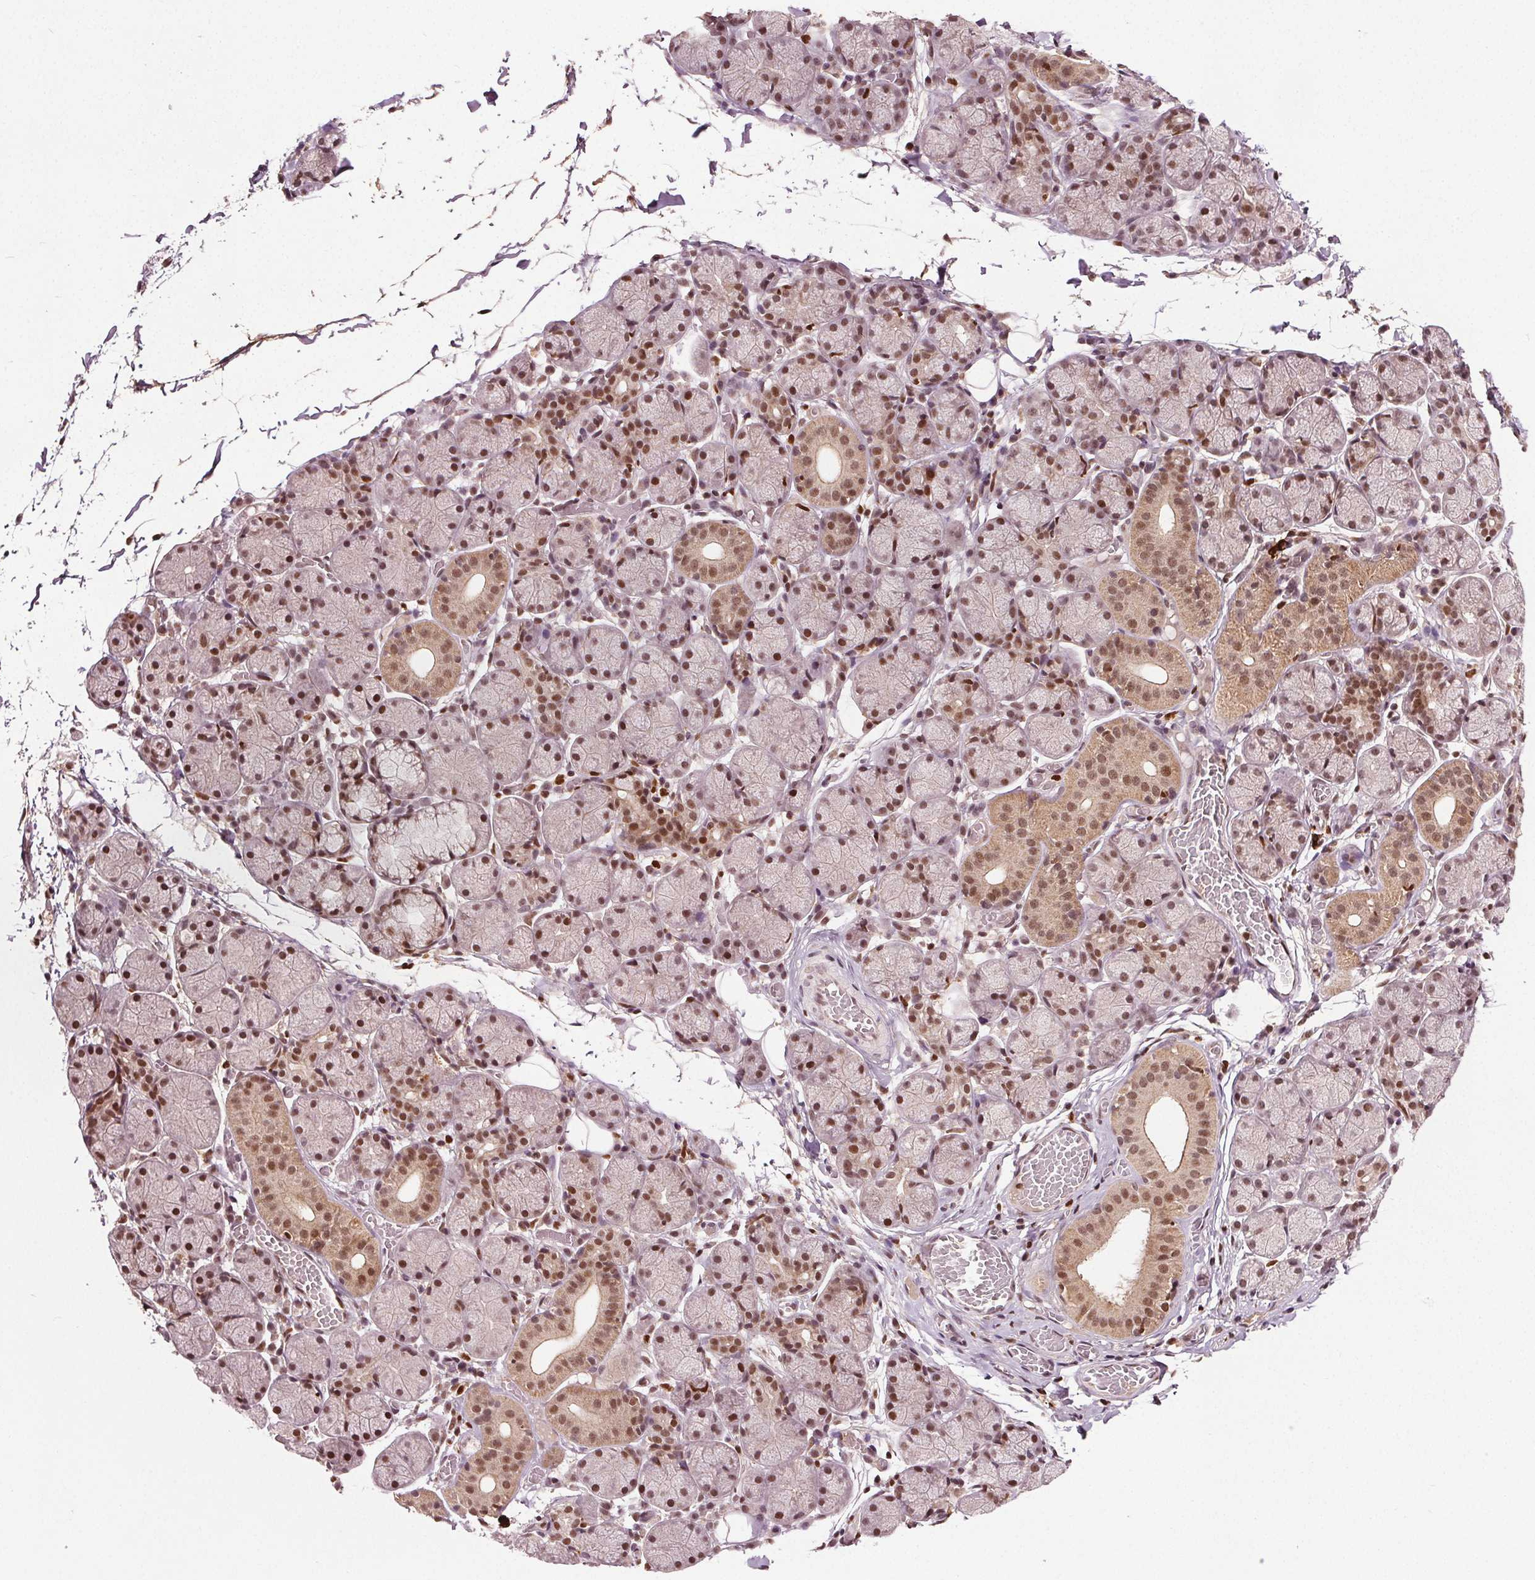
{"staining": {"intensity": "moderate", "quantity": ">75%", "location": "cytoplasmic/membranous,nuclear"}, "tissue": "salivary gland", "cell_type": "Glandular cells", "image_type": "normal", "snomed": [{"axis": "morphology", "description": "Normal tissue, NOS"}, {"axis": "topography", "description": "Salivary gland"}], "caption": "Salivary gland stained with immunohistochemistry displays moderate cytoplasmic/membranous,nuclear staining in about >75% of glandular cells. (IHC, brightfield microscopy, high magnification).", "gene": "DDX11", "patient": {"sex": "female", "age": 24}}